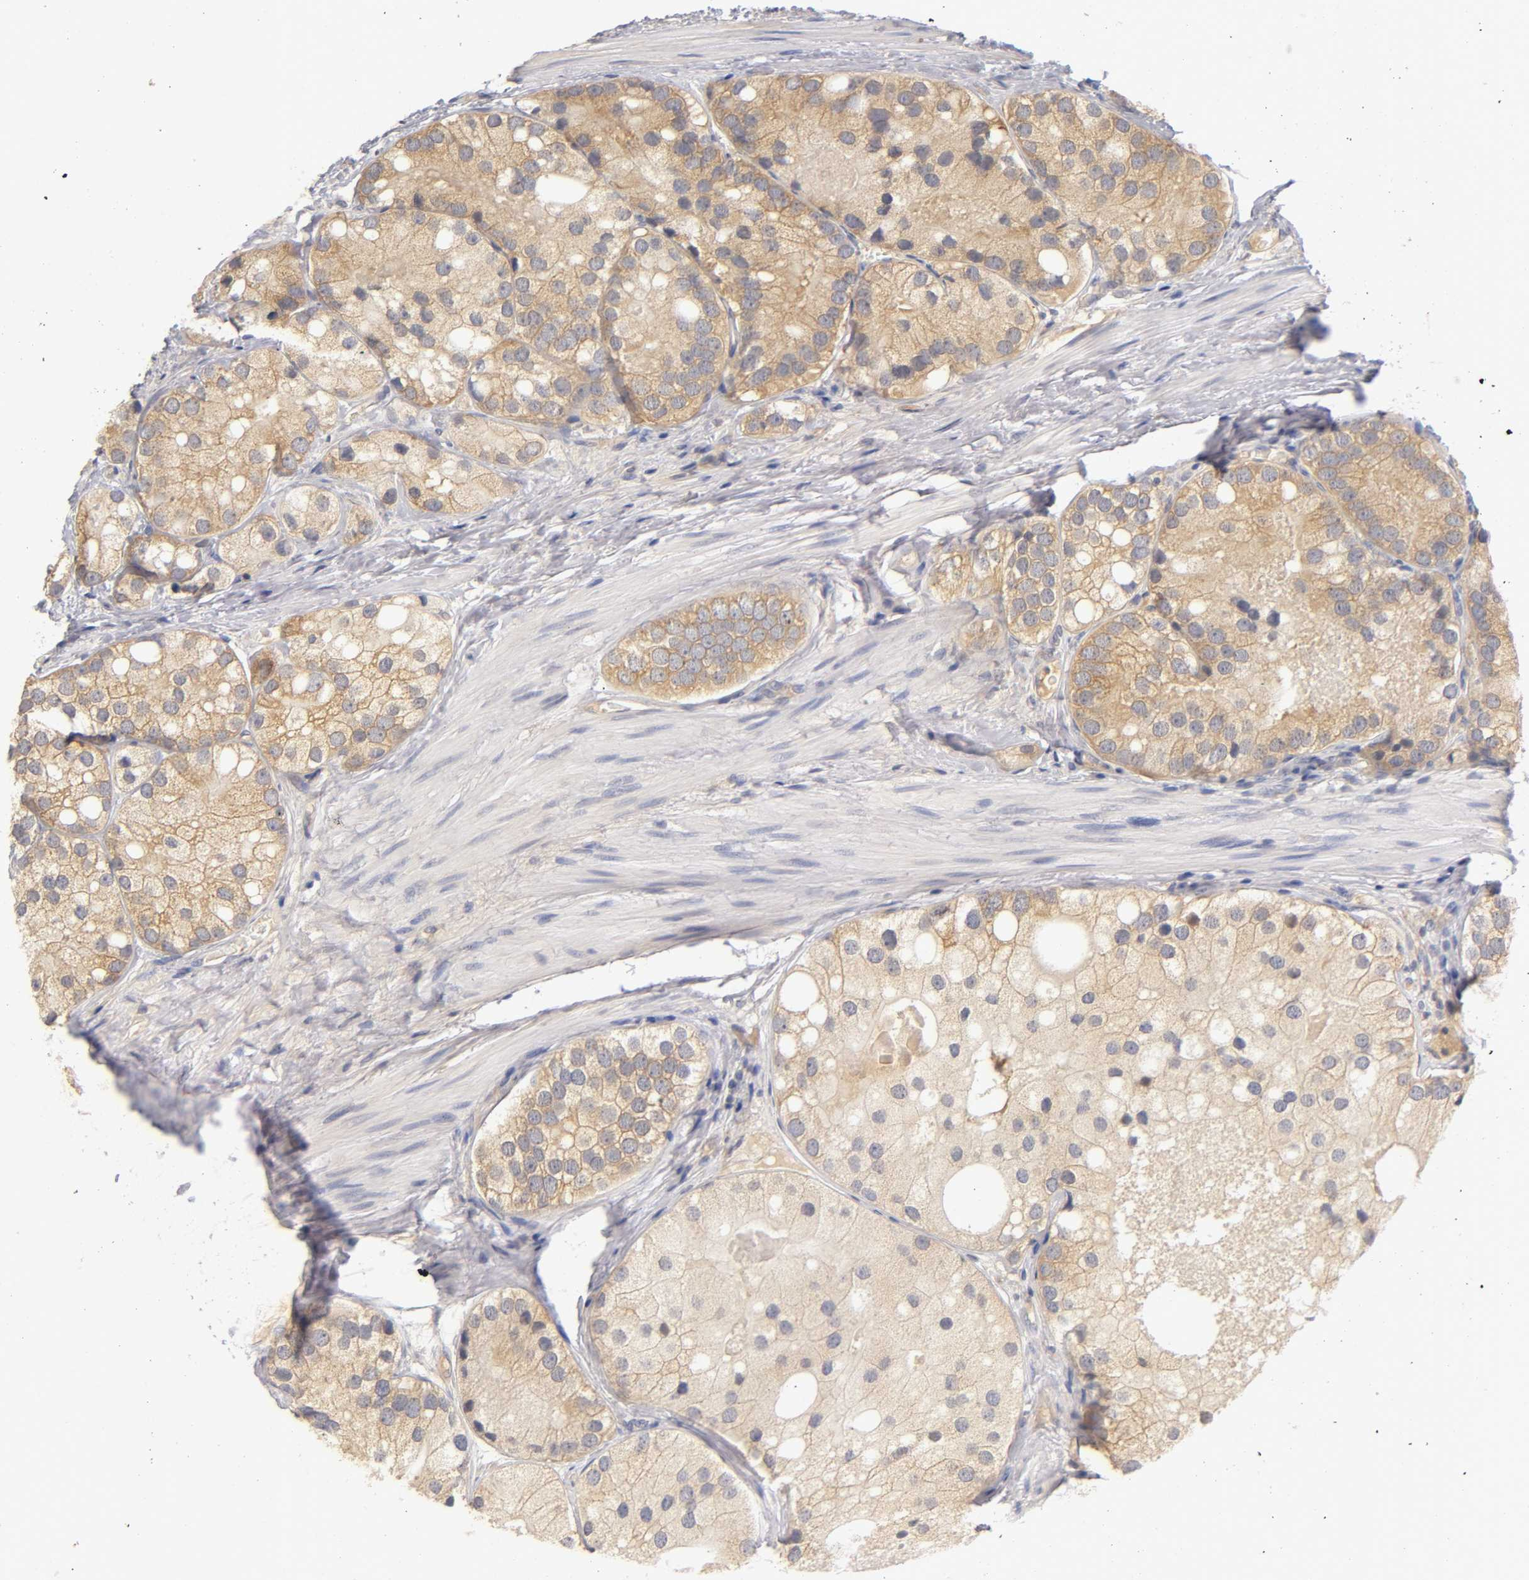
{"staining": {"intensity": "moderate", "quantity": ">75%", "location": "cytoplasmic/membranous"}, "tissue": "prostate cancer", "cell_type": "Tumor cells", "image_type": "cancer", "snomed": [{"axis": "morphology", "description": "Adenocarcinoma, Low grade"}, {"axis": "topography", "description": "Prostate"}], "caption": "IHC photomicrograph of prostate cancer stained for a protein (brown), which shows medium levels of moderate cytoplasmic/membranous positivity in about >75% of tumor cells.", "gene": "RPS29", "patient": {"sex": "male", "age": 69}}